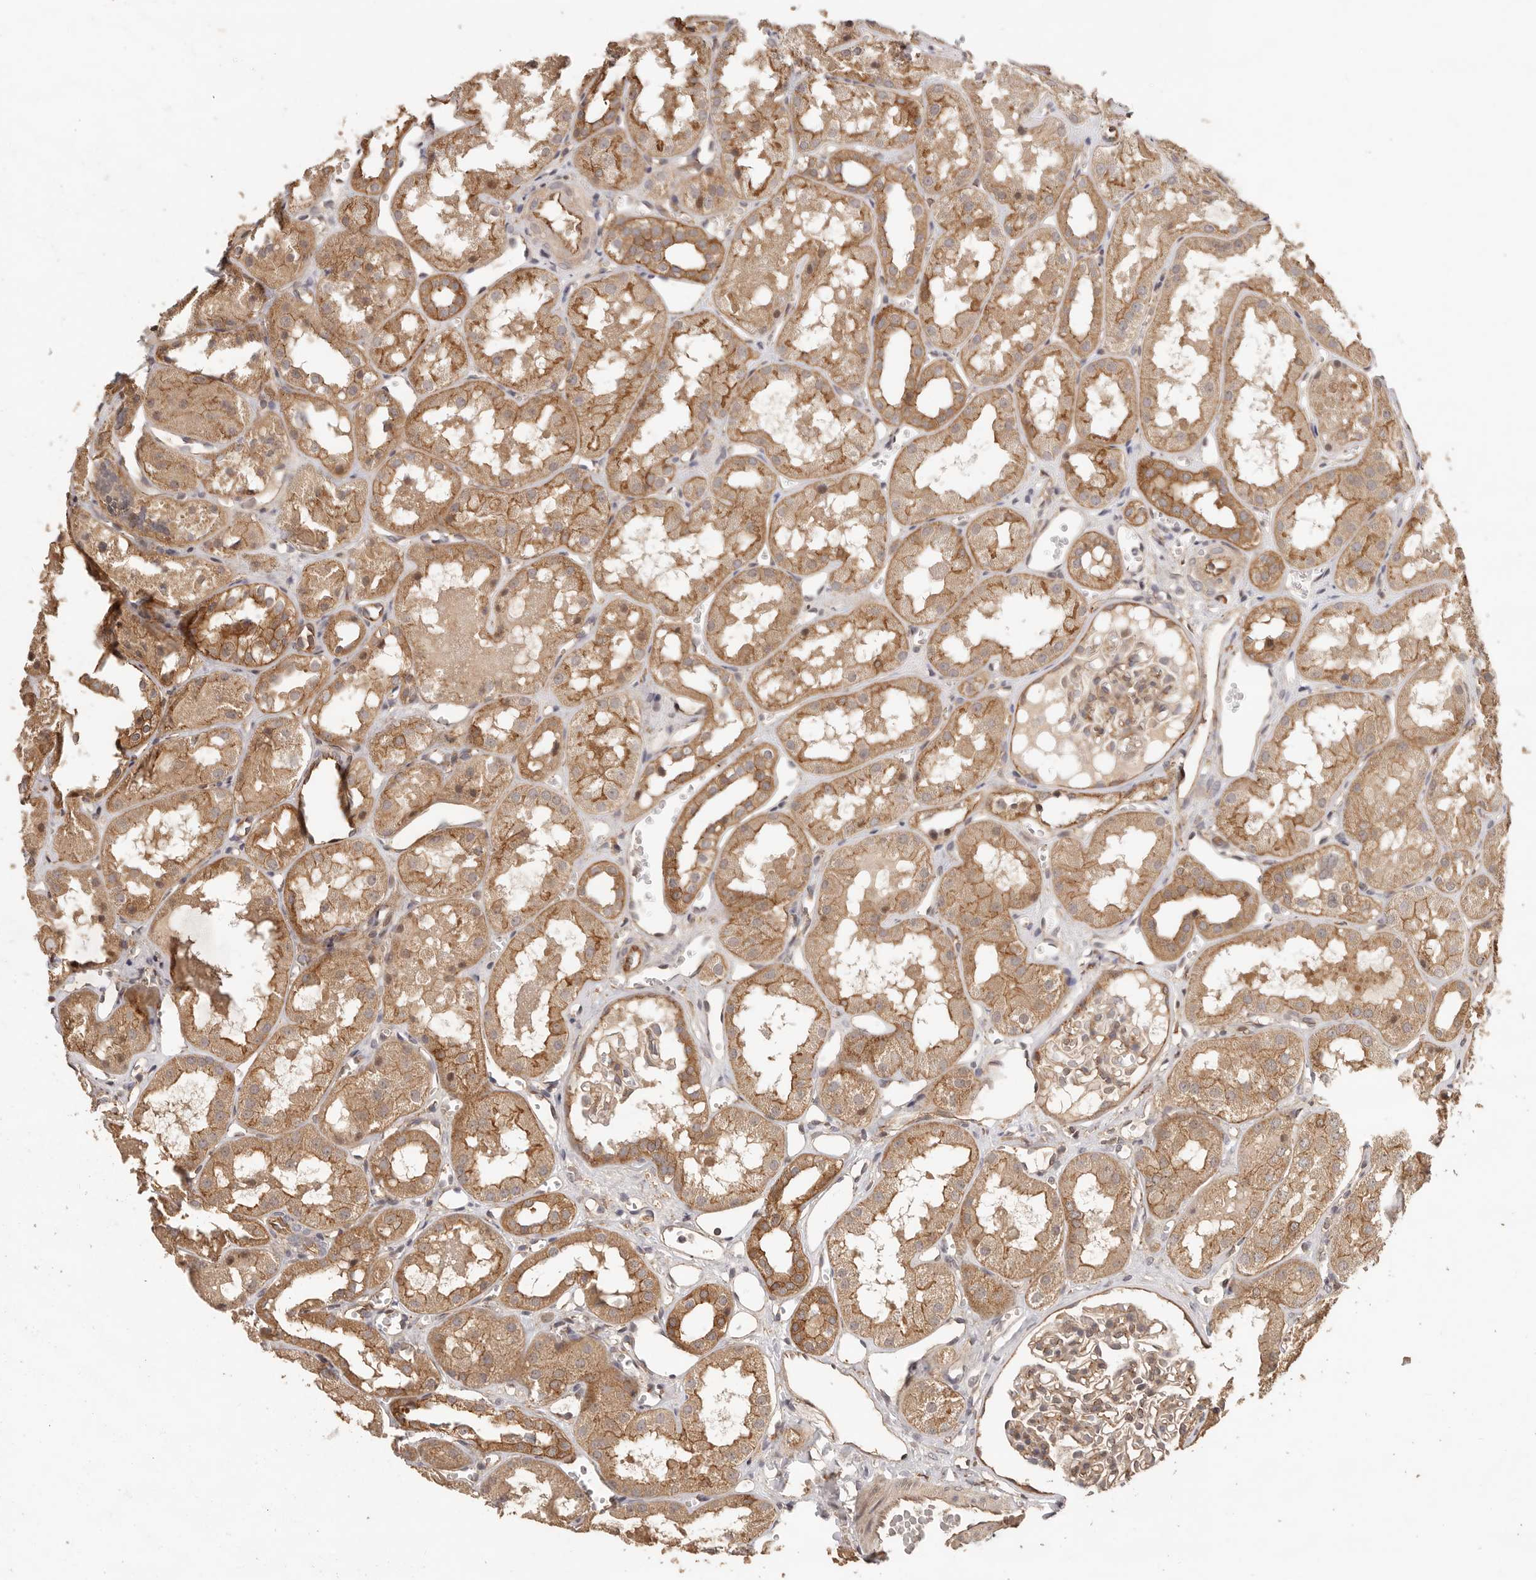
{"staining": {"intensity": "moderate", "quantity": ">75%", "location": "cytoplasmic/membranous"}, "tissue": "kidney", "cell_type": "Cells in glomeruli", "image_type": "normal", "snomed": [{"axis": "morphology", "description": "Normal tissue, NOS"}, {"axis": "topography", "description": "Kidney"}], "caption": "Immunohistochemistry micrograph of normal kidney: human kidney stained using immunohistochemistry shows medium levels of moderate protein expression localized specifically in the cytoplasmic/membranous of cells in glomeruli, appearing as a cytoplasmic/membranous brown color.", "gene": "AFDN", "patient": {"sex": "male", "age": 16}}